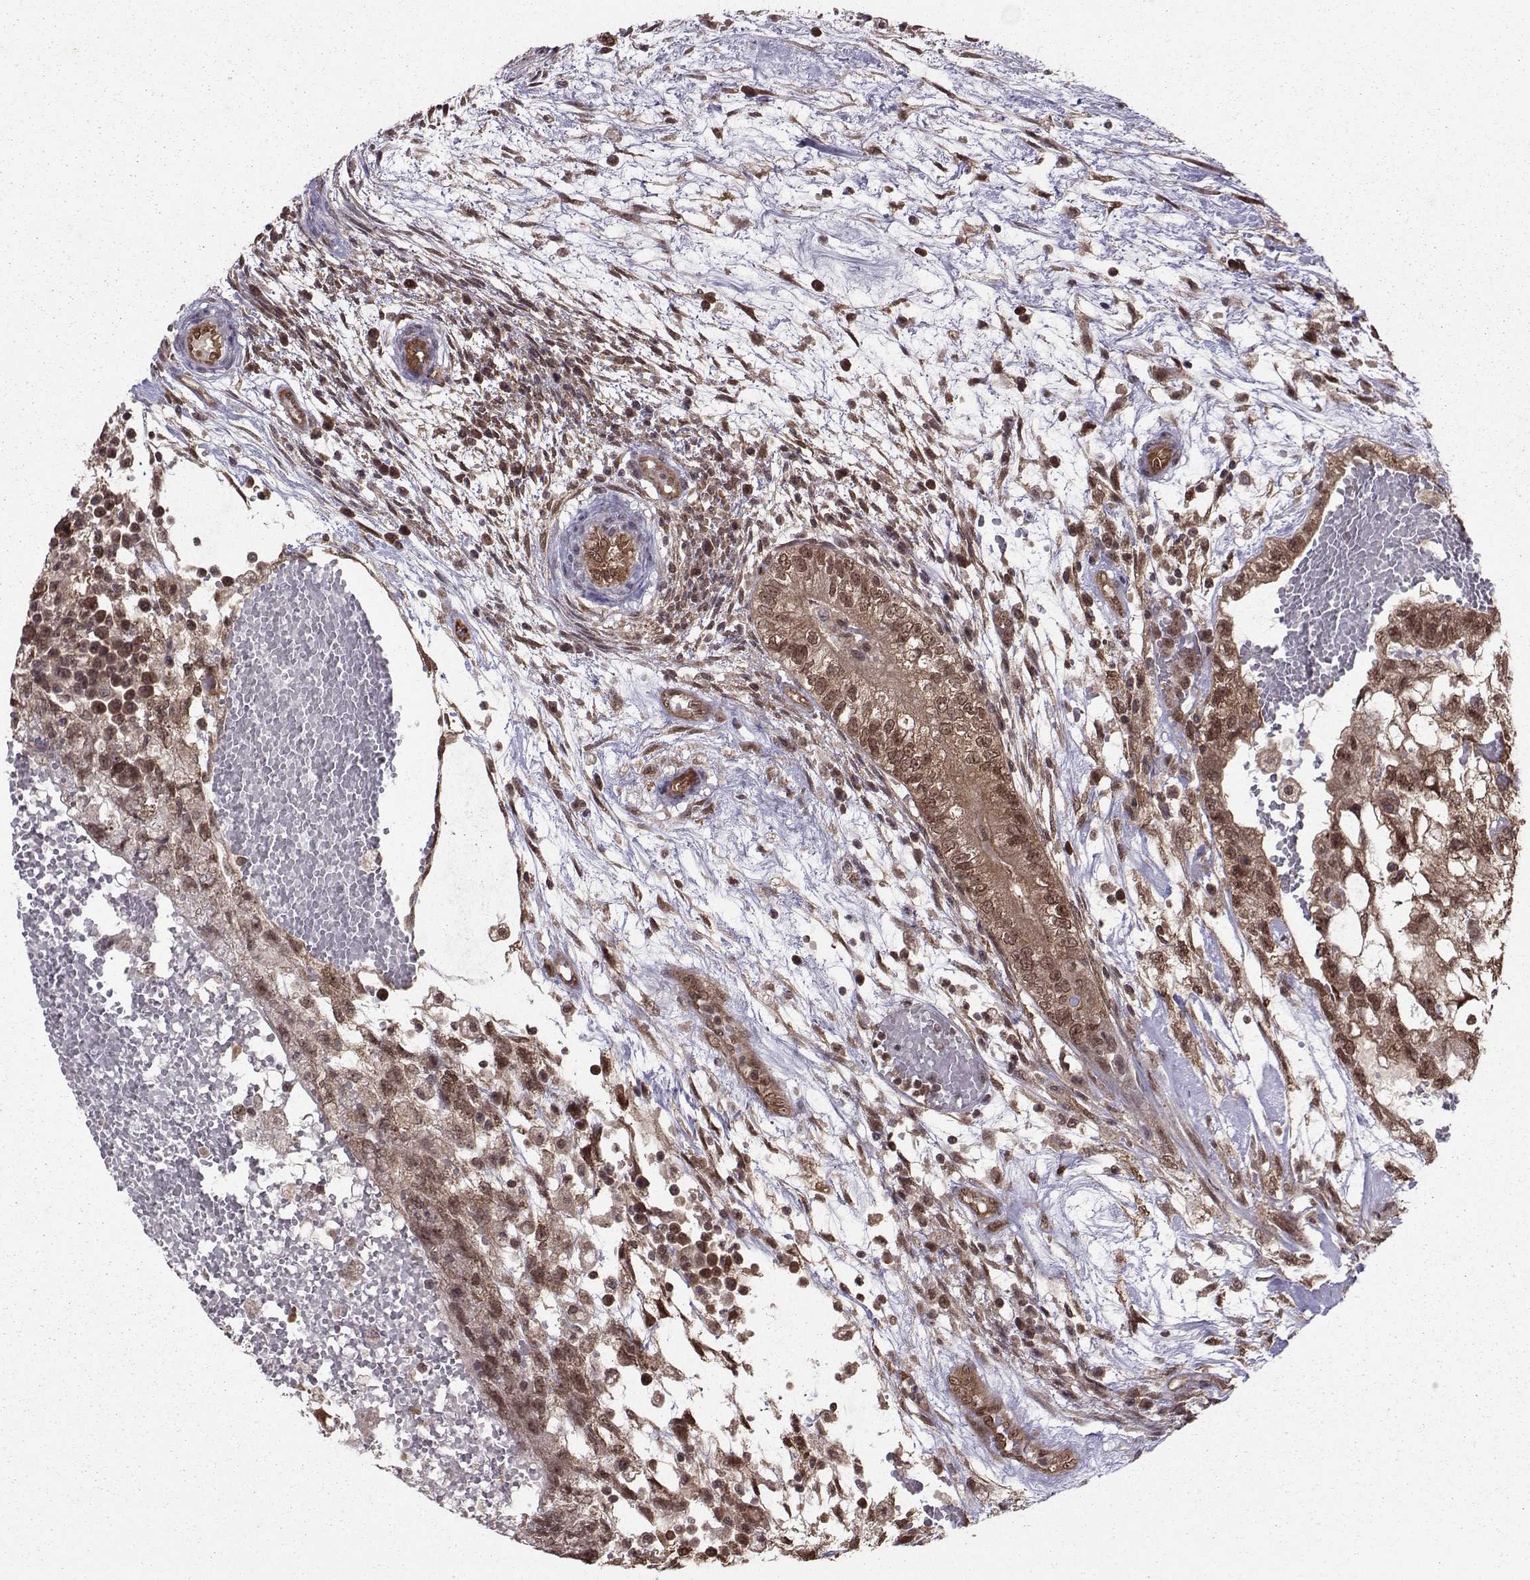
{"staining": {"intensity": "weak", "quantity": ">75%", "location": "cytoplasmic/membranous,nuclear"}, "tissue": "testis cancer", "cell_type": "Tumor cells", "image_type": "cancer", "snomed": [{"axis": "morphology", "description": "Normal tissue, NOS"}, {"axis": "morphology", "description": "Carcinoma, Embryonal, NOS"}, {"axis": "topography", "description": "Testis"}, {"axis": "topography", "description": "Epididymis"}], "caption": "IHC (DAB (3,3'-diaminobenzidine)) staining of testis embryonal carcinoma displays weak cytoplasmic/membranous and nuclear protein positivity in about >75% of tumor cells. The protein is stained brown, and the nuclei are stained in blue (DAB IHC with brightfield microscopy, high magnification).", "gene": "PPP2R2A", "patient": {"sex": "male", "age": 32}}